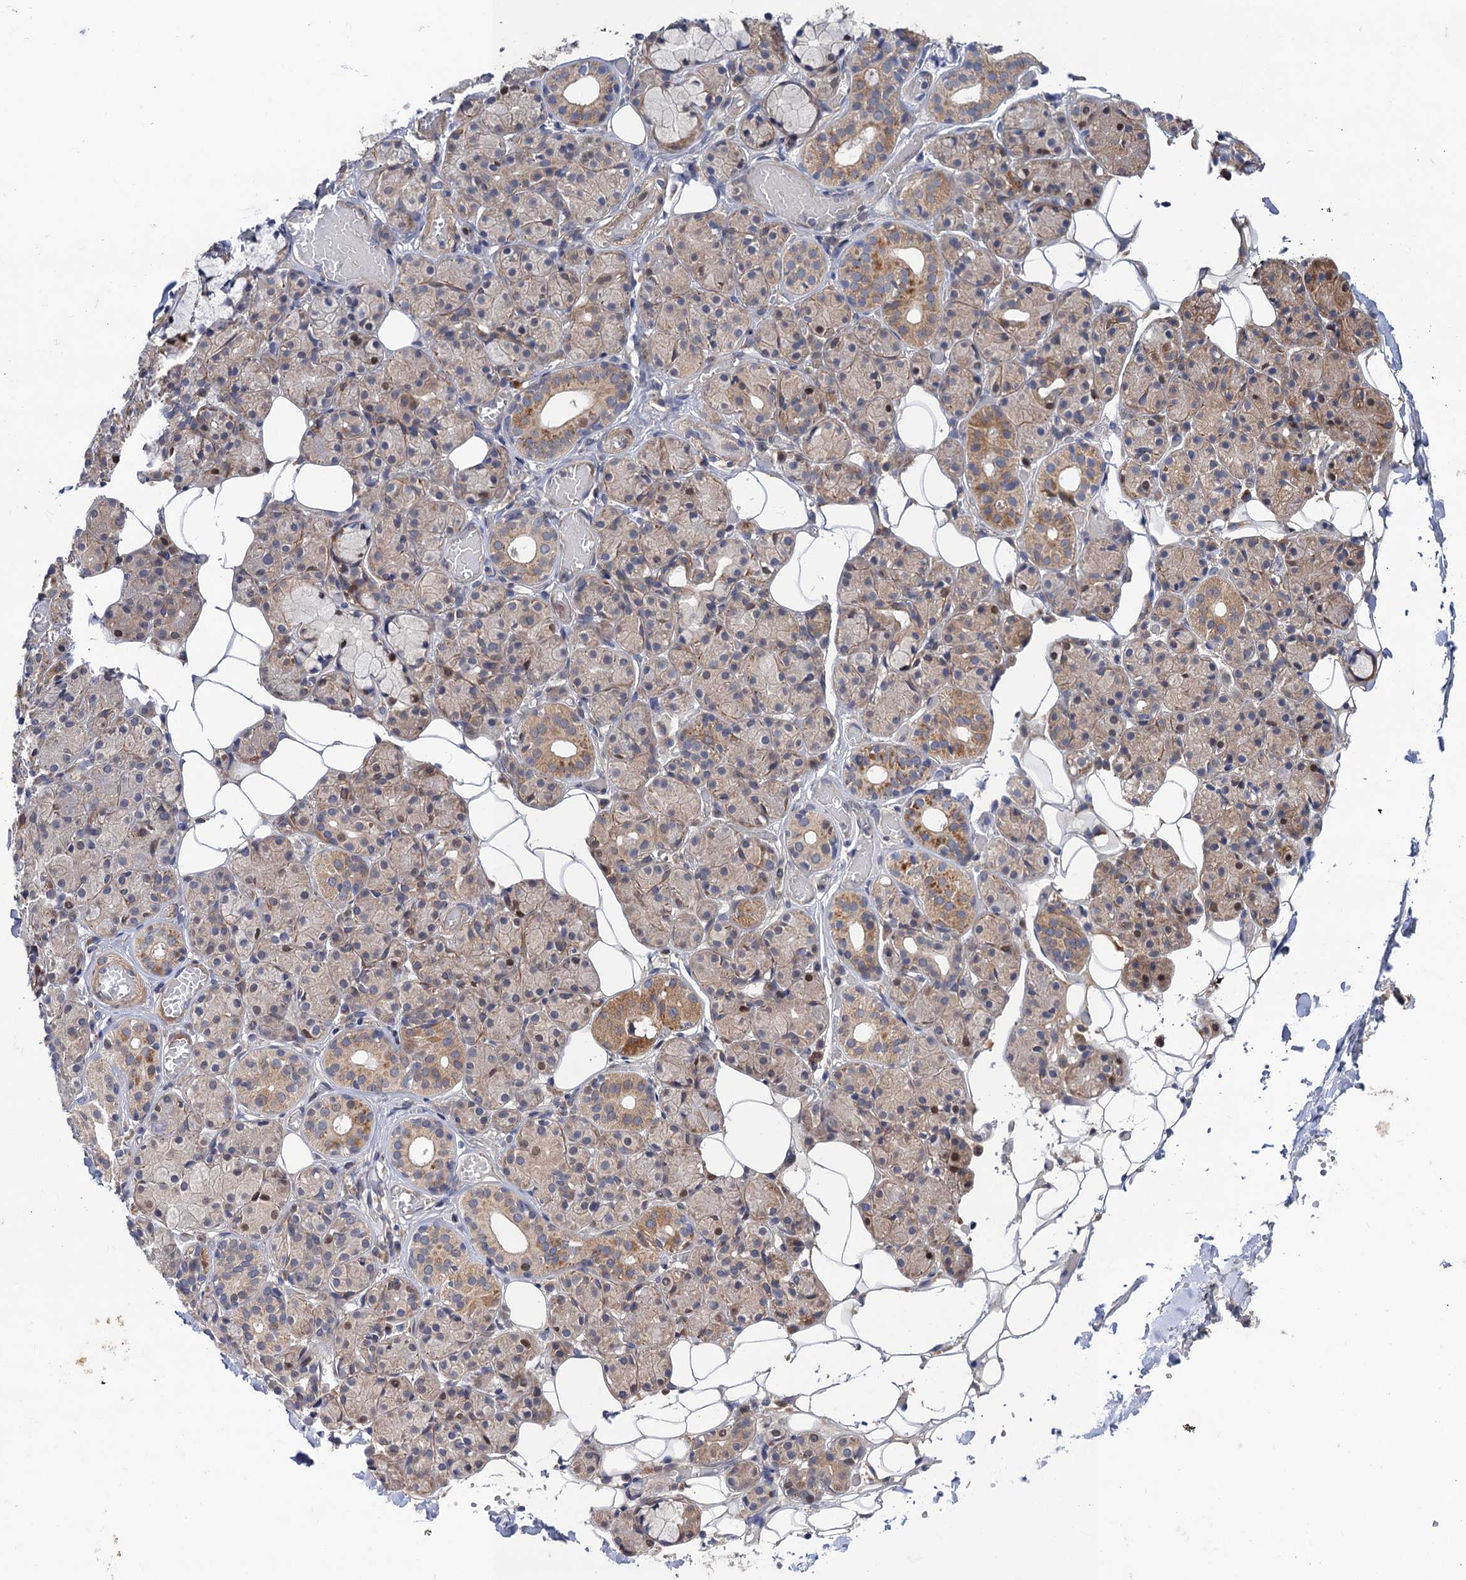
{"staining": {"intensity": "moderate", "quantity": "<25%", "location": "cytoplasmic/membranous"}, "tissue": "salivary gland", "cell_type": "Glandular cells", "image_type": "normal", "snomed": [{"axis": "morphology", "description": "Normal tissue, NOS"}, {"axis": "topography", "description": "Salivary gland"}], "caption": "Immunohistochemical staining of normal salivary gland displays low levels of moderate cytoplasmic/membranous positivity in approximately <25% of glandular cells.", "gene": "NEK8", "patient": {"sex": "male", "age": 63}}